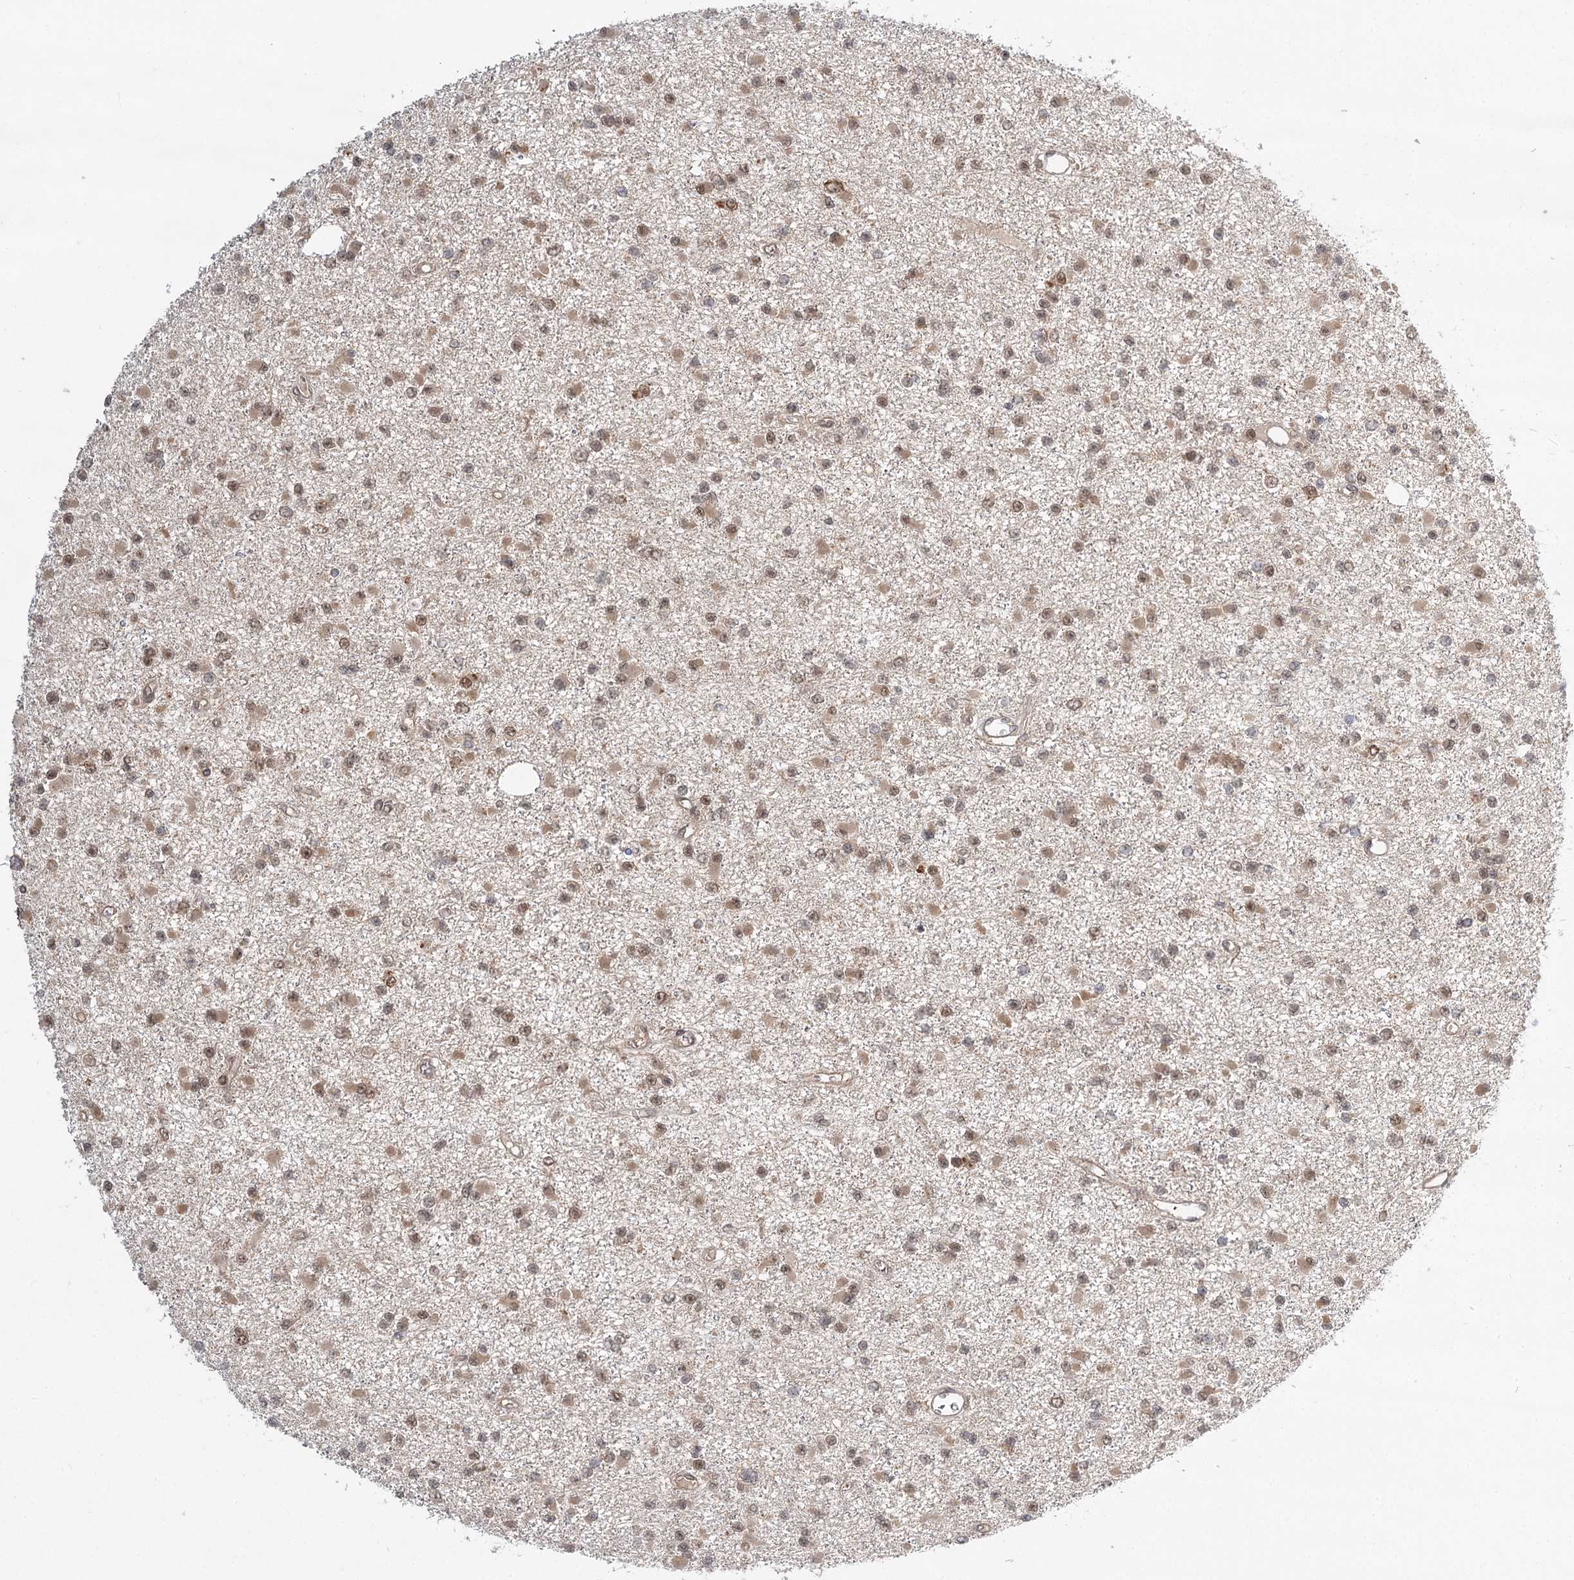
{"staining": {"intensity": "moderate", "quantity": ">75%", "location": "nuclear"}, "tissue": "glioma", "cell_type": "Tumor cells", "image_type": "cancer", "snomed": [{"axis": "morphology", "description": "Glioma, malignant, Low grade"}, {"axis": "topography", "description": "Brain"}], "caption": "Immunohistochemistry (DAB) staining of human malignant low-grade glioma demonstrates moderate nuclear protein positivity in about >75% of tumor cells.", "gene": "N6AMT1", "patient": {"sex": "female", "age": 22}}